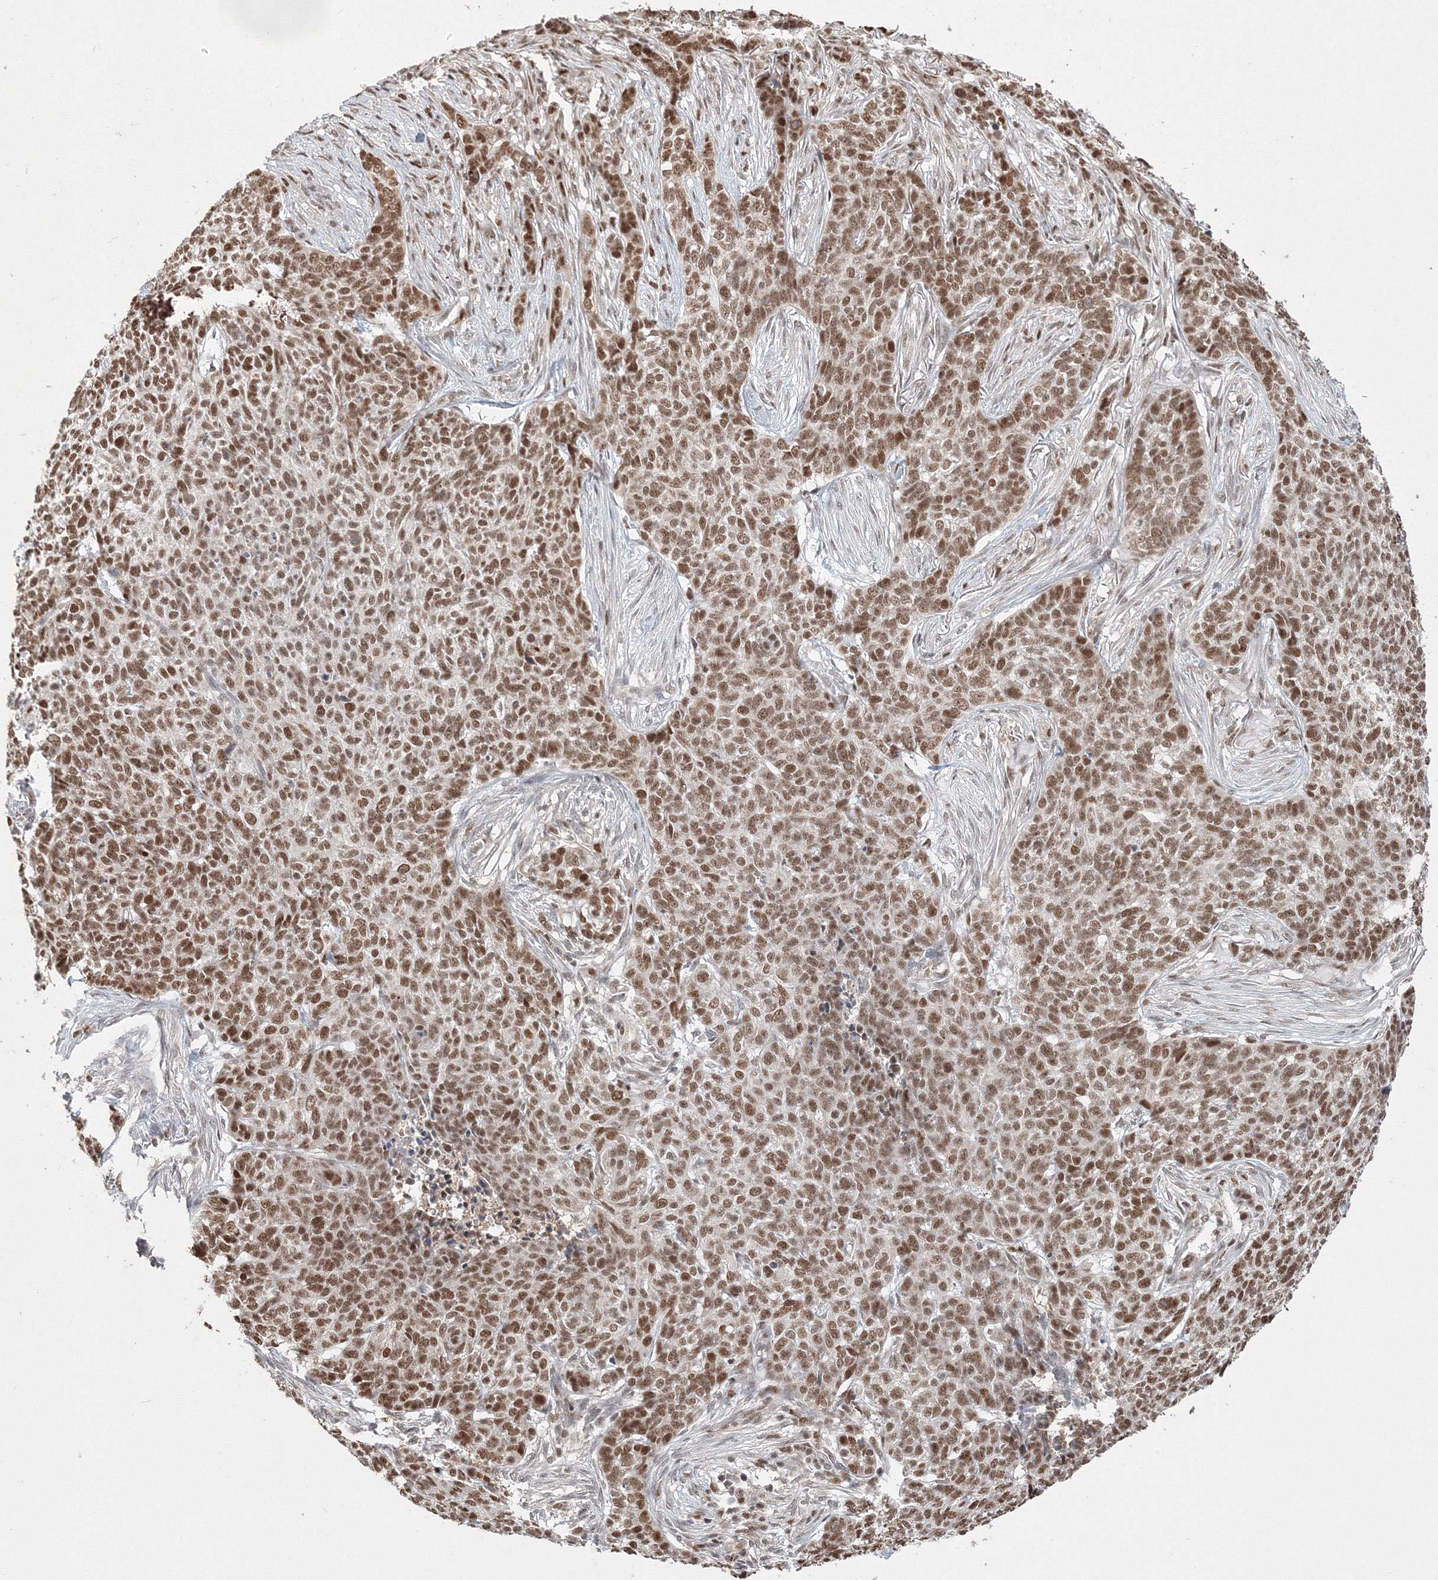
{"staining": {"intensity": "moderate", "quantity": ">75%", "location": "nuclear"}, "tissue": "skin cancer", "cell_type": "Tumor cells", "image_type": "cancer", "snomed": [{"axis": "morphology", "description": "Basal cell carcinoma"}, {"axis": "topography", "description": "Skin"}], "caption": "Immunohistochemistry (IHC) photomicrograph of human basal cell carcinoma (skin) stained for a protein (brown), which reveals medium levels of moderate nuclear staining in approximately >75% of tumor cells.", "gene": "IWS1", "patient": {"sex": "male", "age": 85}}